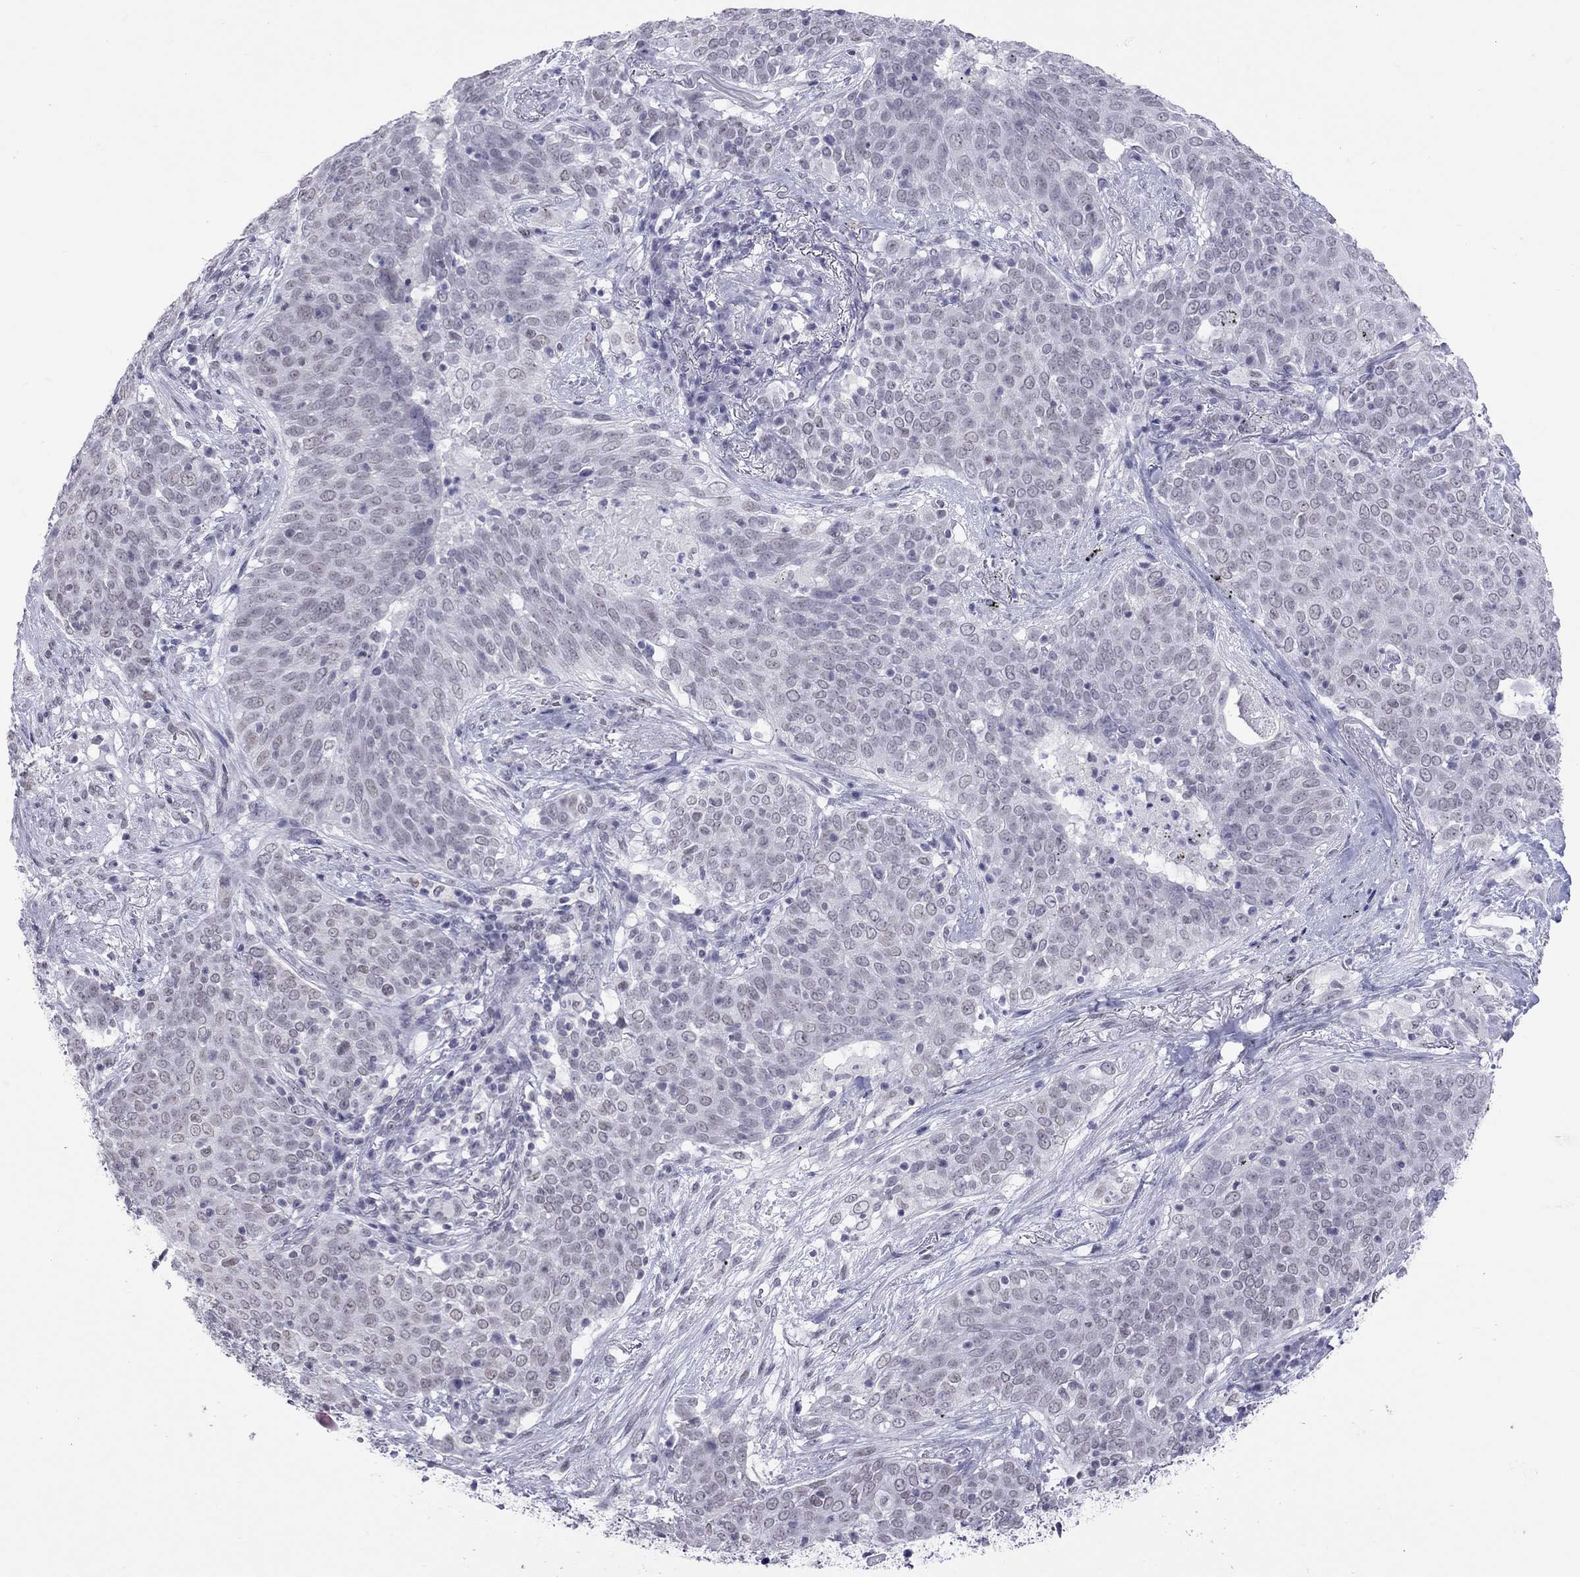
{"staining": {"intensity": "negative", "quantity": "none", "location": "none"}, "tissue": "lung cancer", "cell_type": "Tumor cells", "image_type": "cancer", "snomed": [{"axis": "morphology", "description": "Squamous cell carcinoma, NOS"}, {"axis": "topography", "description": "Lung"}], "caption": "Protein analysis of squamous cell carcinoma (lung) exhibits no significant staining in tumor cells. Brightfield microscopy of immunohistochemistry (IHC) stained with DAB (3,3'-diaminobenzidine) (brown) and hematoxylin (blue), captured at high magnification.", "gene": "JHY", "patient": {"sex": "male", "age": 82}}